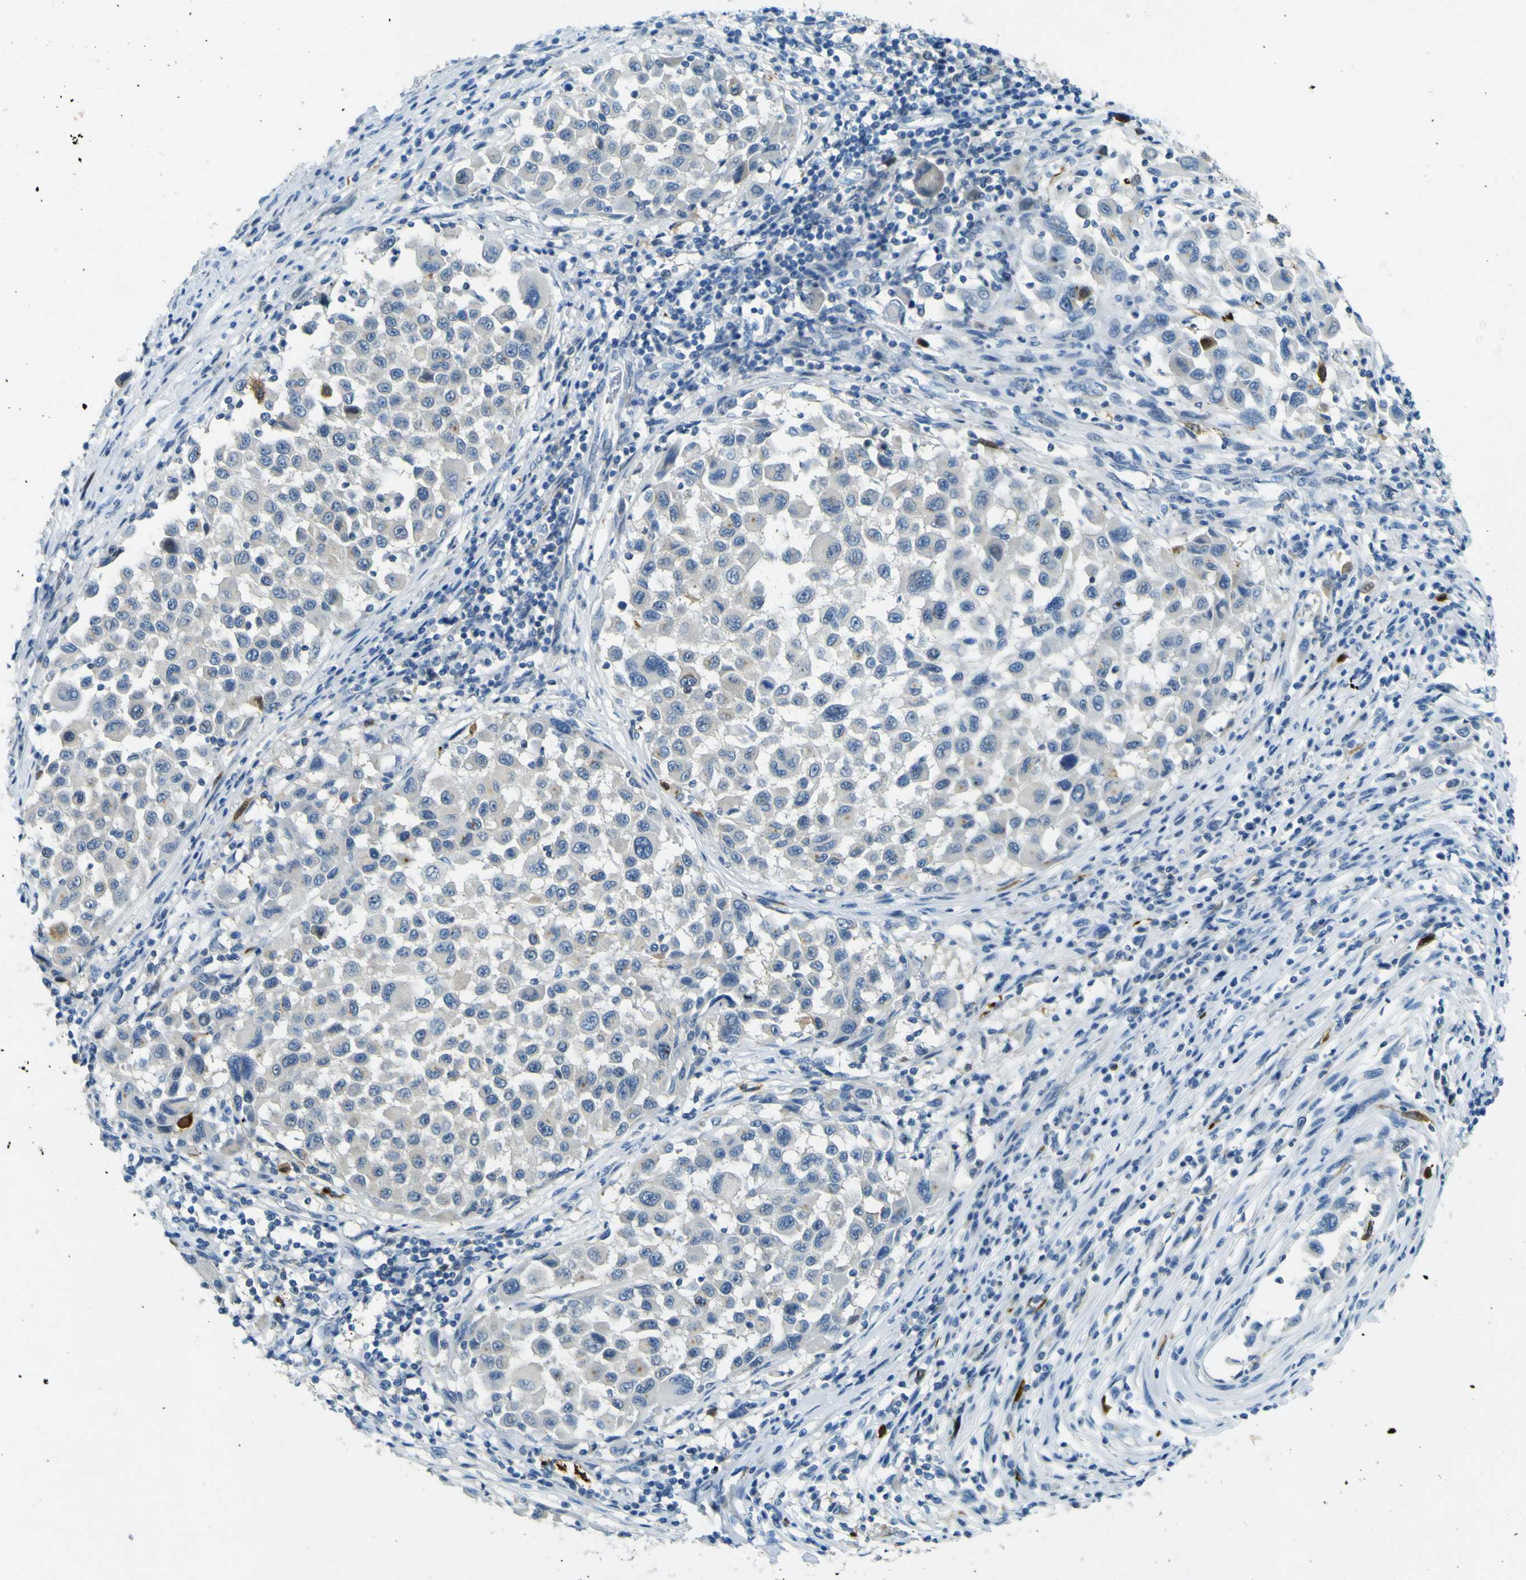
{"staining": {"intensity": "strong", "quantity": "<25%", "location": "cytoplasmic/membranous"}, "tissue": "melanoma", "cell_type": "Tumor cells", "image_type": "cancer", "snomed": [{"axis": "morphology", "description": "Malignant melanoma, Metastatic site"}, {"axis": "topography", "description": "Lymph node"}], "caption": "IHC of human malignant melanoma (metastatic site) shows medium levels of strong cytoplasmic/membranous positivity in approximately <25% of tumor cells.", "gene": "SORCS1", "patient": {"sex": "male", "age": 61}}